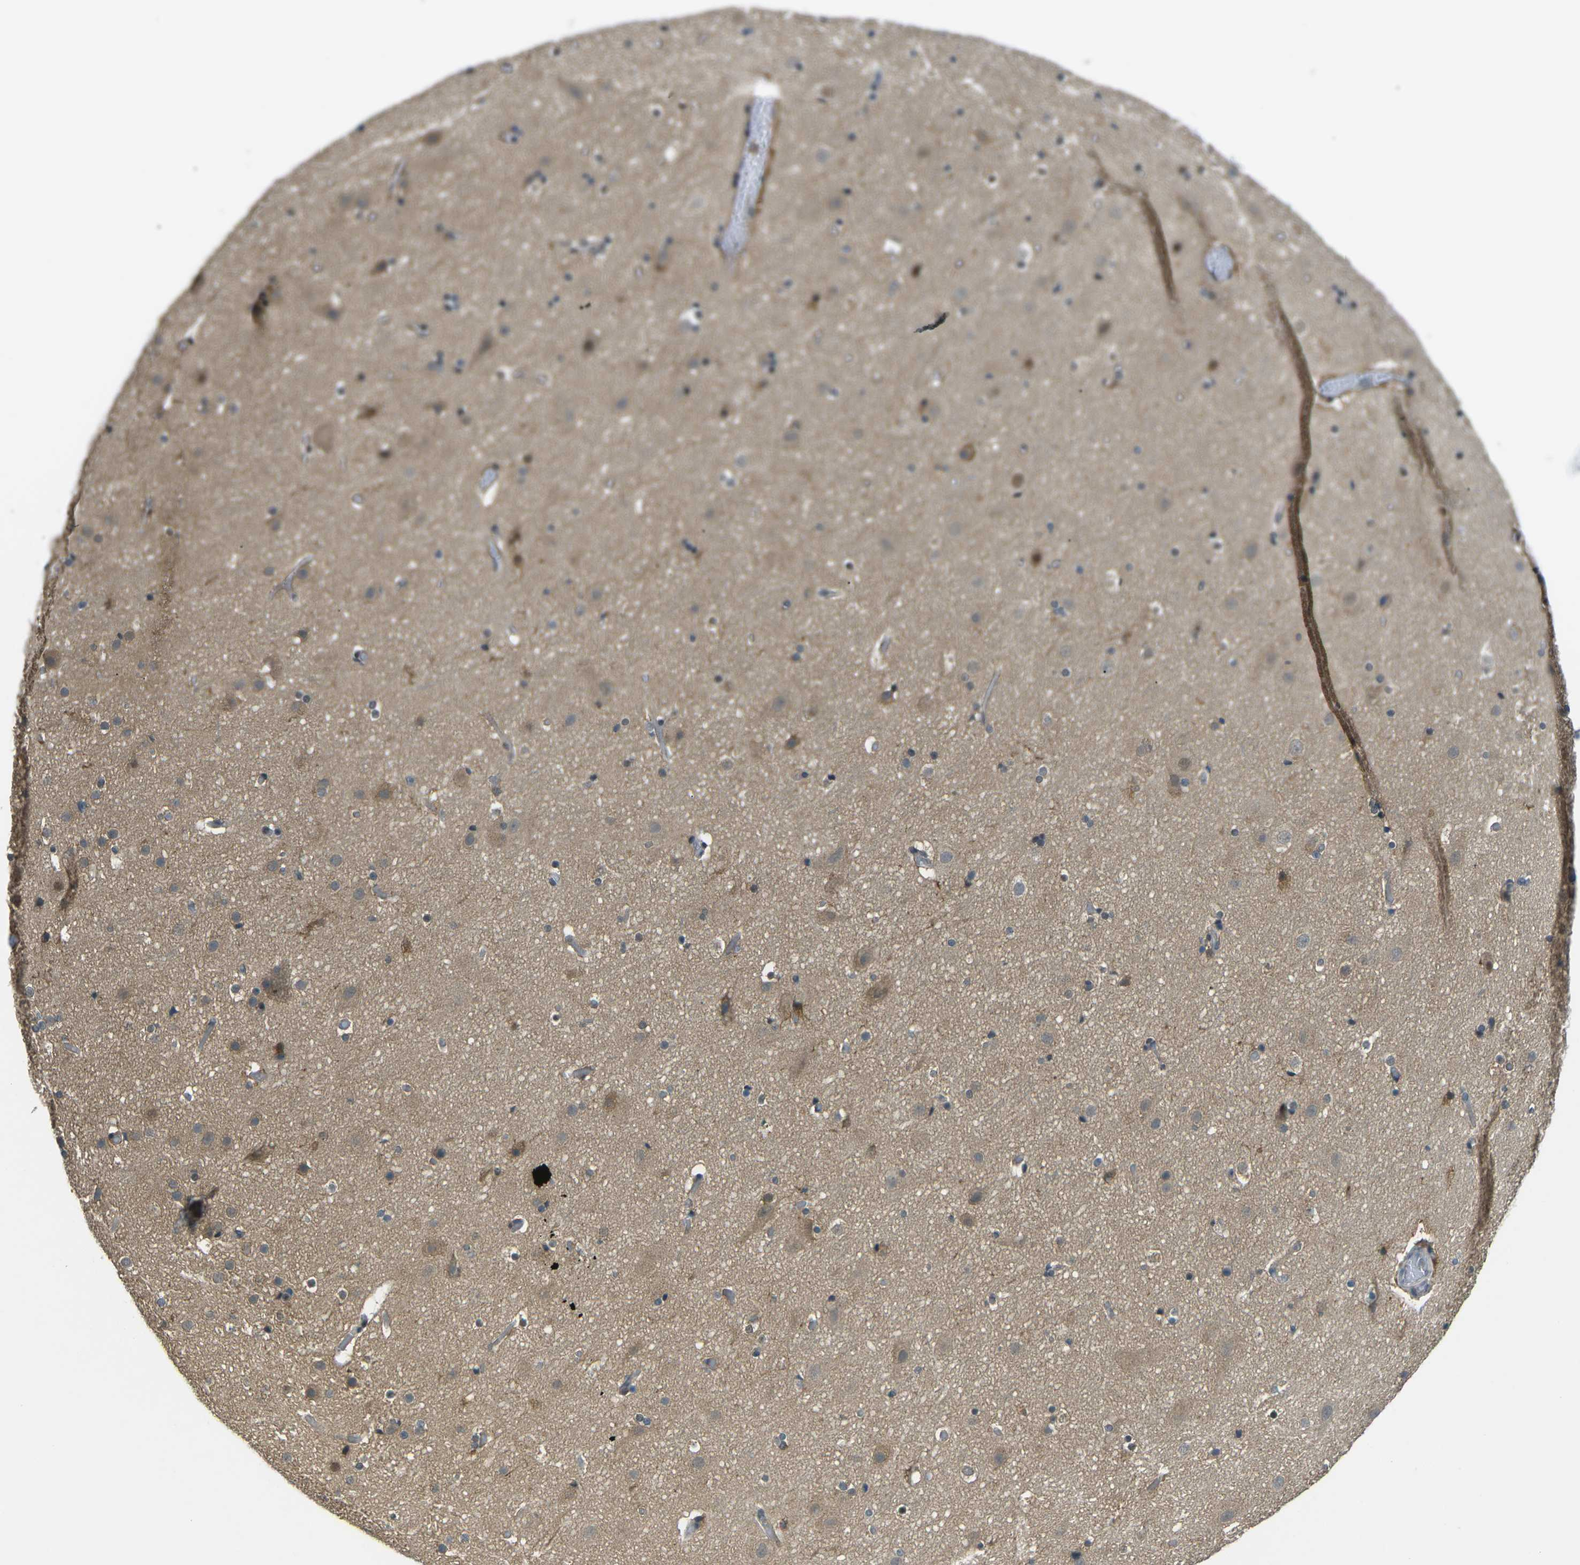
{"staining": {"intensity": "moderate", "quantity": ">75%", "location": "cytoplasmic/membranous"}, "tissue": "cerebral cortex", "cell_type": "Endothelial cells", "image_type": "normal", "snomed": [{"axis": "morphology", "description": "Normal tissue, NOS"}, {"axis": "topography", "description": "Cerebral cortex"}], "caption": "Cerebral cortex stained for a protein (brown) shows moderate cytoplasmic/membranous positive staining in about >75% of endothelial cells.", "gene": "PIEZO2", "patient": {"sex": "male", "age": 57}}